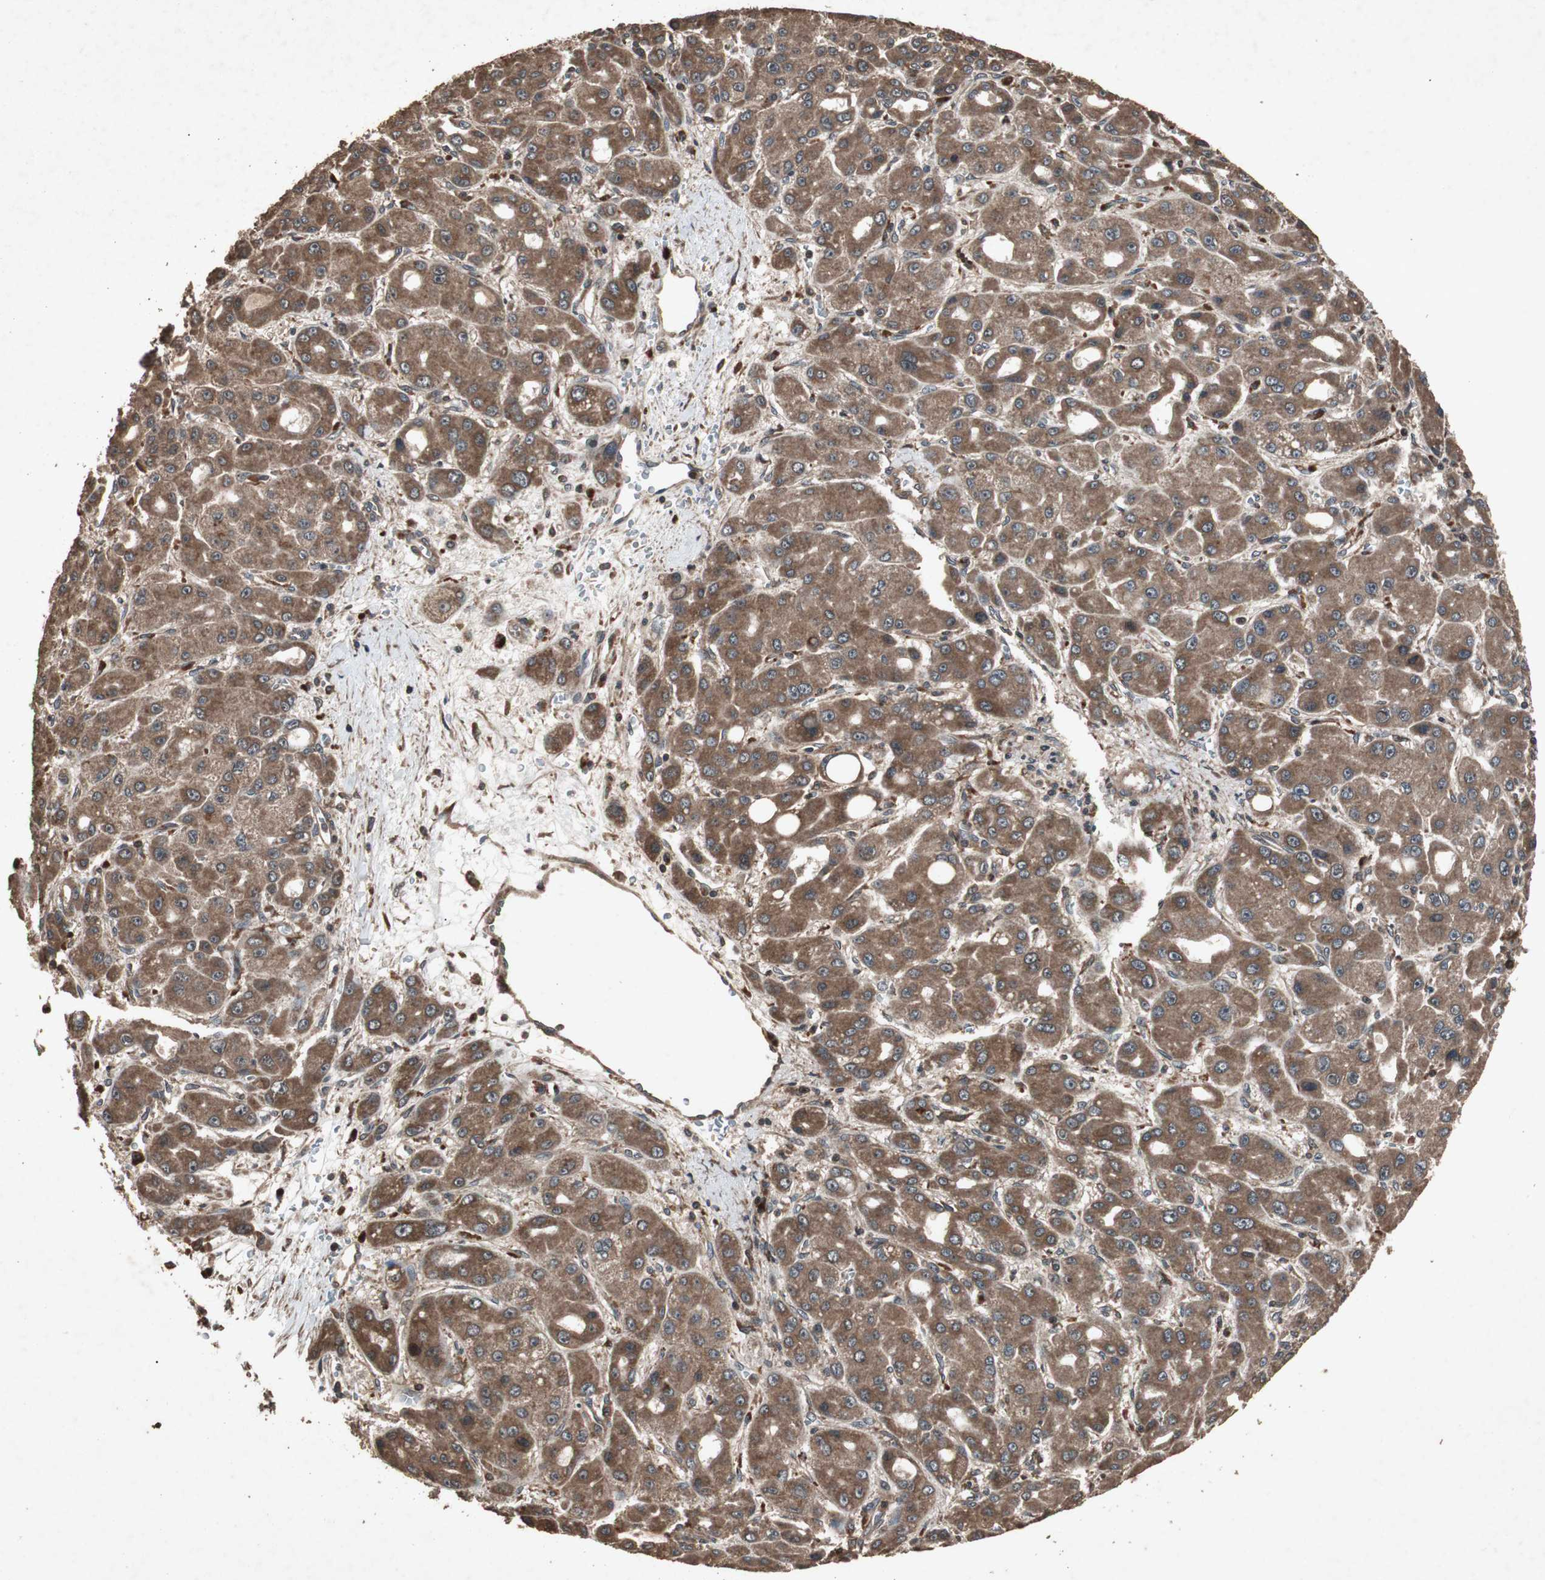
{"staining": {"intensity": "strong", "quantity": ">75%", "location": "cytoplasmic/membranous"}, "tissue": "liver cancer", "cell_type": "Tumor cells", "image_type": "cancer", "snomed": [{"axis": "morphology", "description": "Carcinoma, Hepatocellular, NOS"}, {"axis": "topography", "description": "Liver"}], "caption": "A brown stain shows strong cytoplasmic/membranous expression of a protein in liver cancer tumor cells. (brown staining indicates protein expression, while blue staining denotes nuclei).", "gene": "LAMTOR5", "patient": {"sex": "male", "age": 55}}